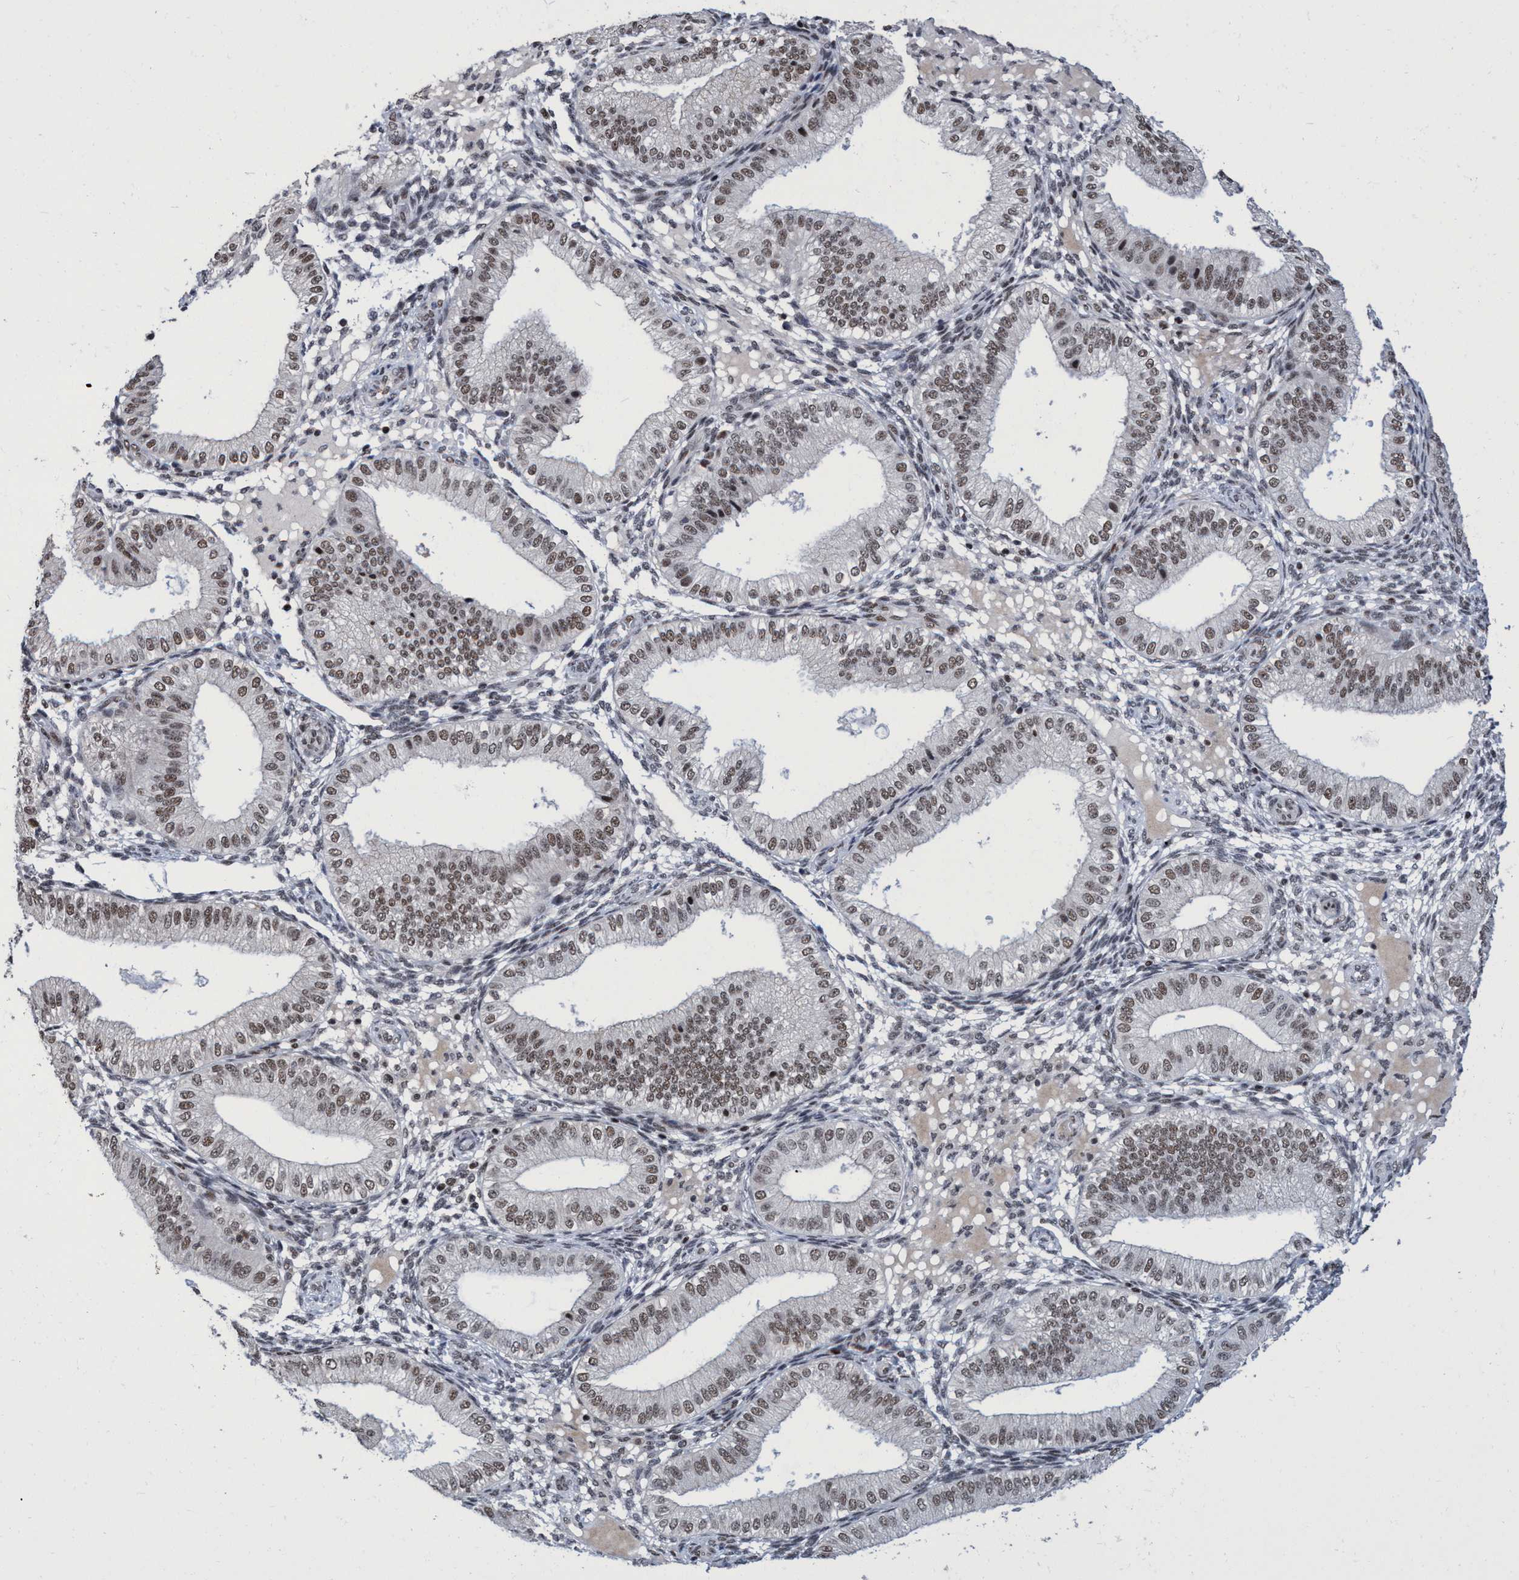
{"staining": {"intensity": "negative", "quantity": "none", "location": "none"}, "tissue": "endometrium", "cell_type": "Cells in endometrial stroma", "image_type": "normal", "snomed": [{"axis": "morphology", "description": "Normal tissue, NOS"}, {"axis": "topography", "description": "Endometrium"}], "caption": "Cells in endometrial stroma show no significant staining in benign endometrium. Nuclei are stained in blue.", "gene": "C9orf78", "patient": {"sex": "female", "age": 39}}